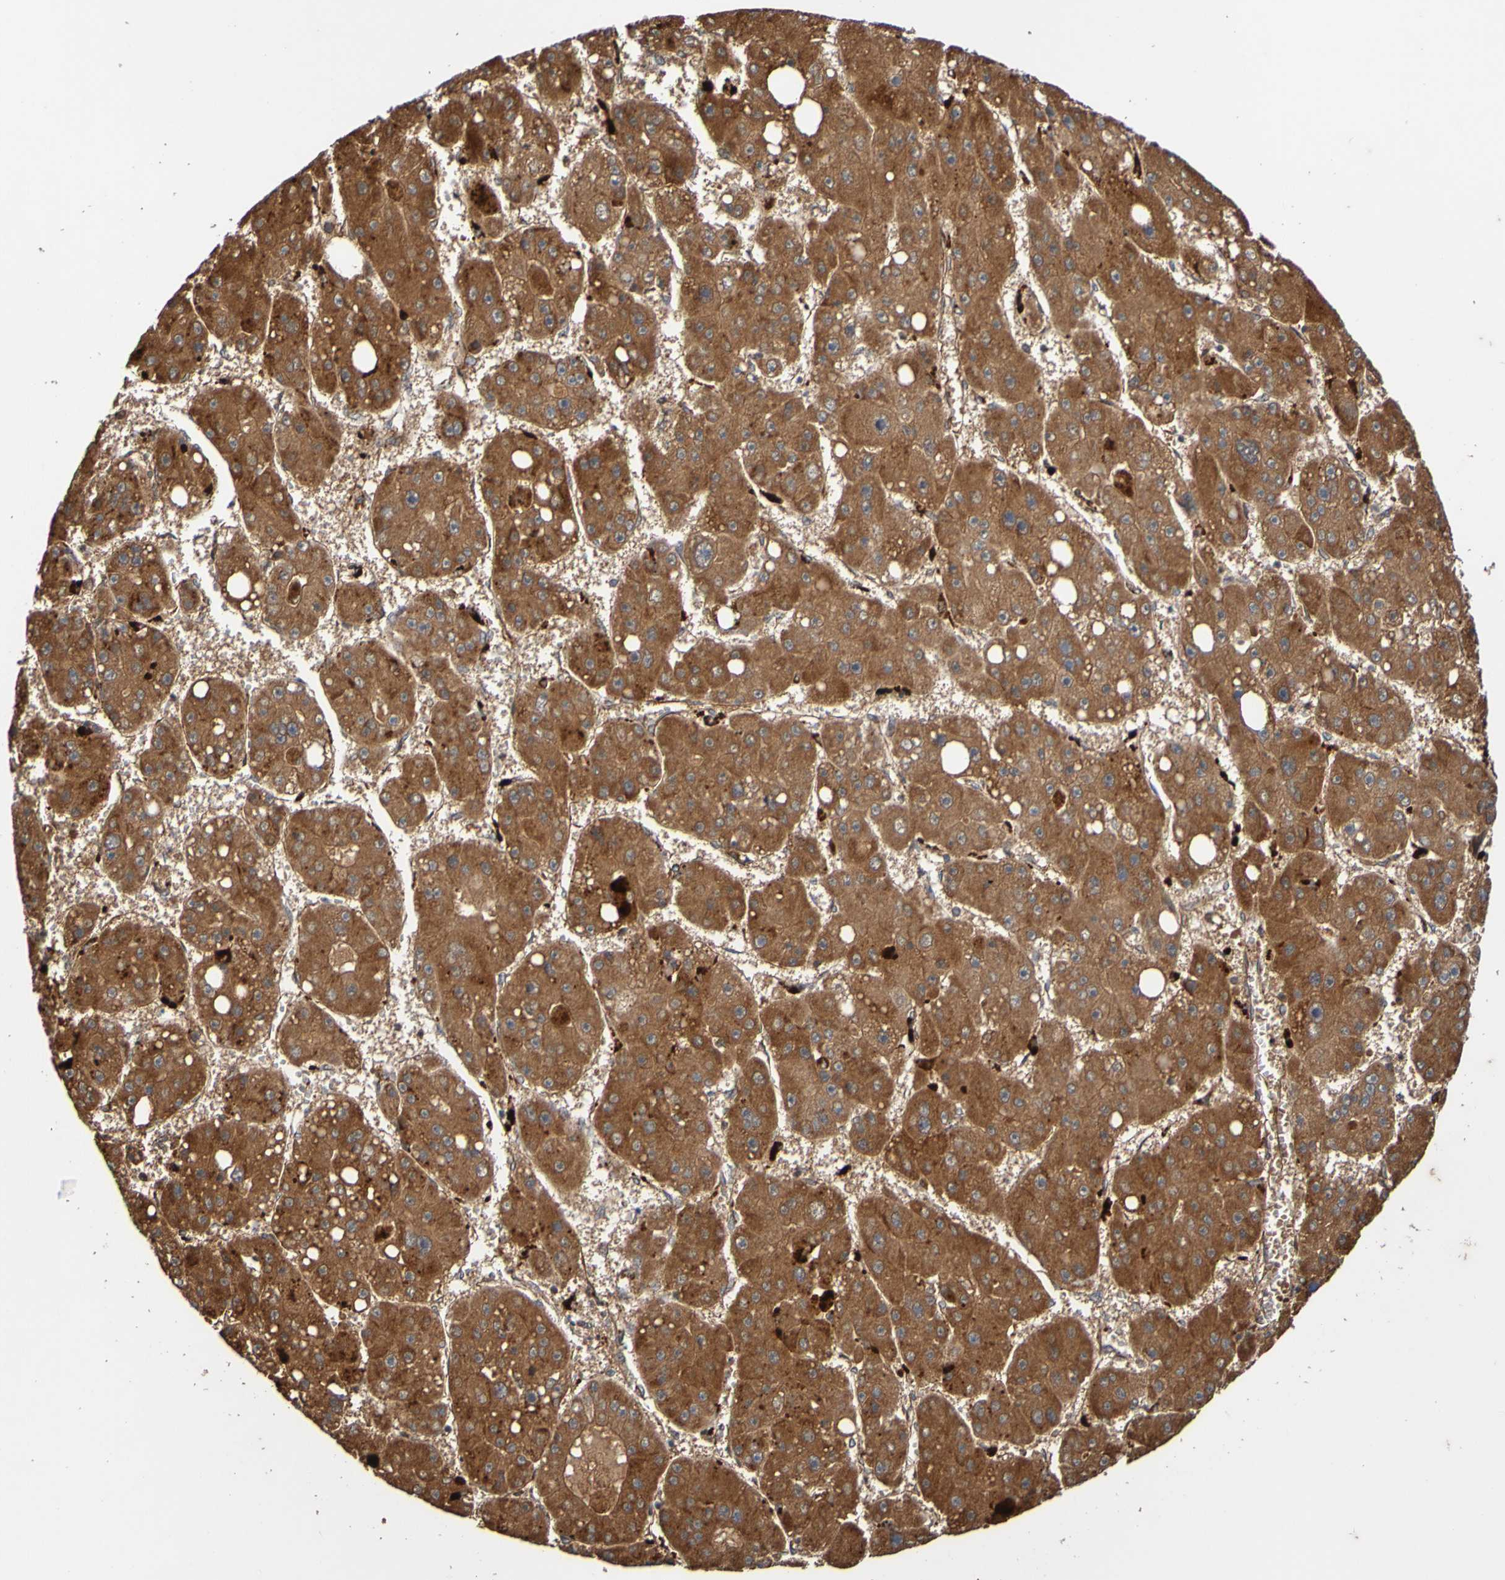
{"staining": {"intensity": "moderate", "quantity": ">75%", "location": "cytoplasmic/membranous"}, "tissue": "liver cancer", "cell_type": "Tumor cells", "image_type": "cancer", "snomed": [{"axis": "morphology", "description": "Carcinoma, Hepatocellular, NOS"}, {"axis": "topography", "description": "Liver"}], "caption": "A histopathology image of human liver cancer (hepatocellular carcinoma) stained for a protein shows moderate cytoplasmic/membranous brown staining in tumor cells.", "gene": "UCN", "patient": {"sex": "female", "age": 61}}